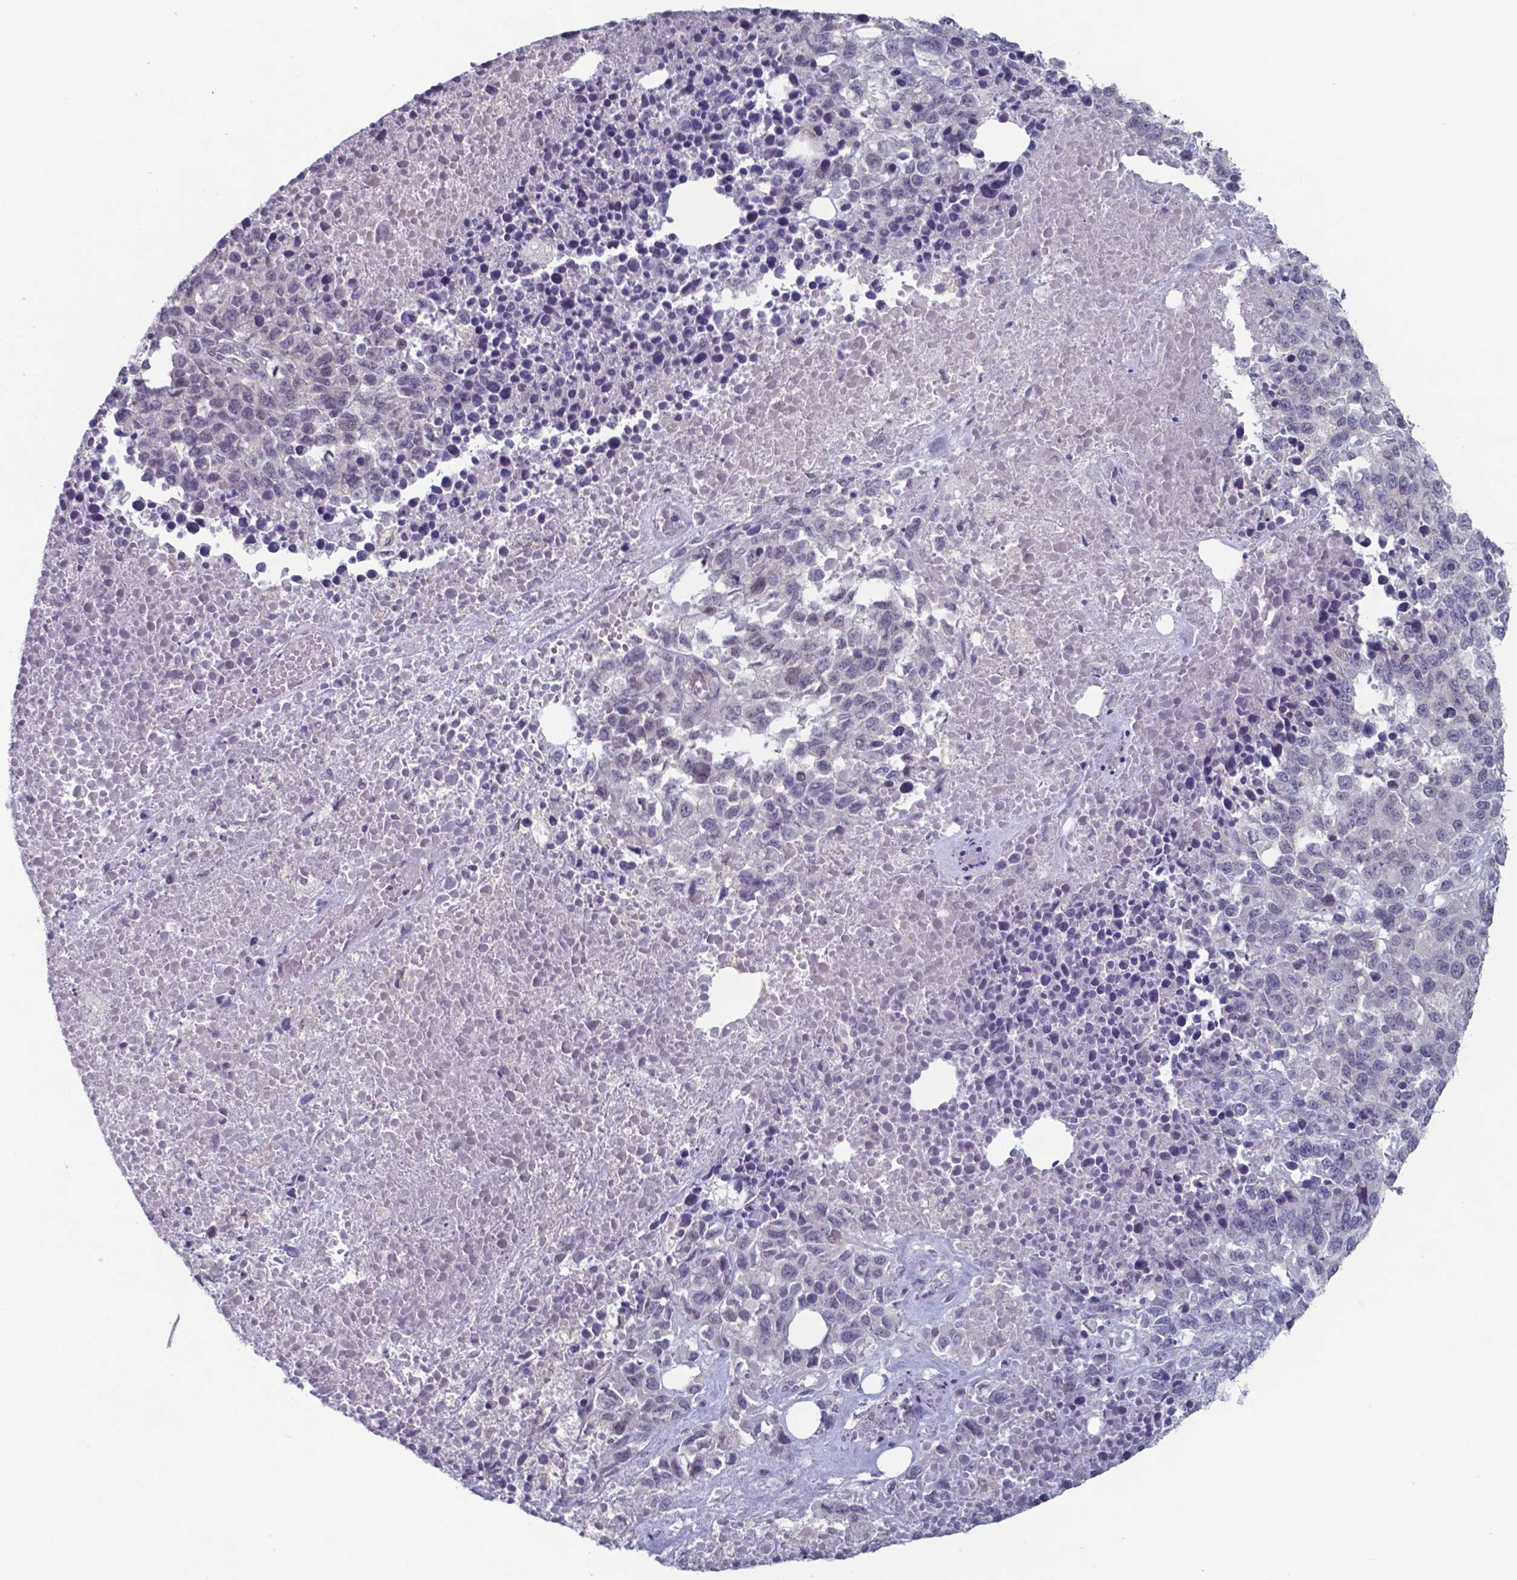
{"staining": {"intensity": "negative", "quantity": "none", "location": "none"}, "tissue": "melanoma", "cell_type": "Tumor cells", "image_type": "cancer", "snomed": [{"axis": "morphology", "description": "Malignant melanoma, Metastatic site"}, {"axis": "topography", "description": "Skin"}], "caption": "Tumor cells are negative for brown protein staining in malignant melanoma (metastatic site).", "gene": "TDP2", "patient": {"sex": "male", "age": 84}}